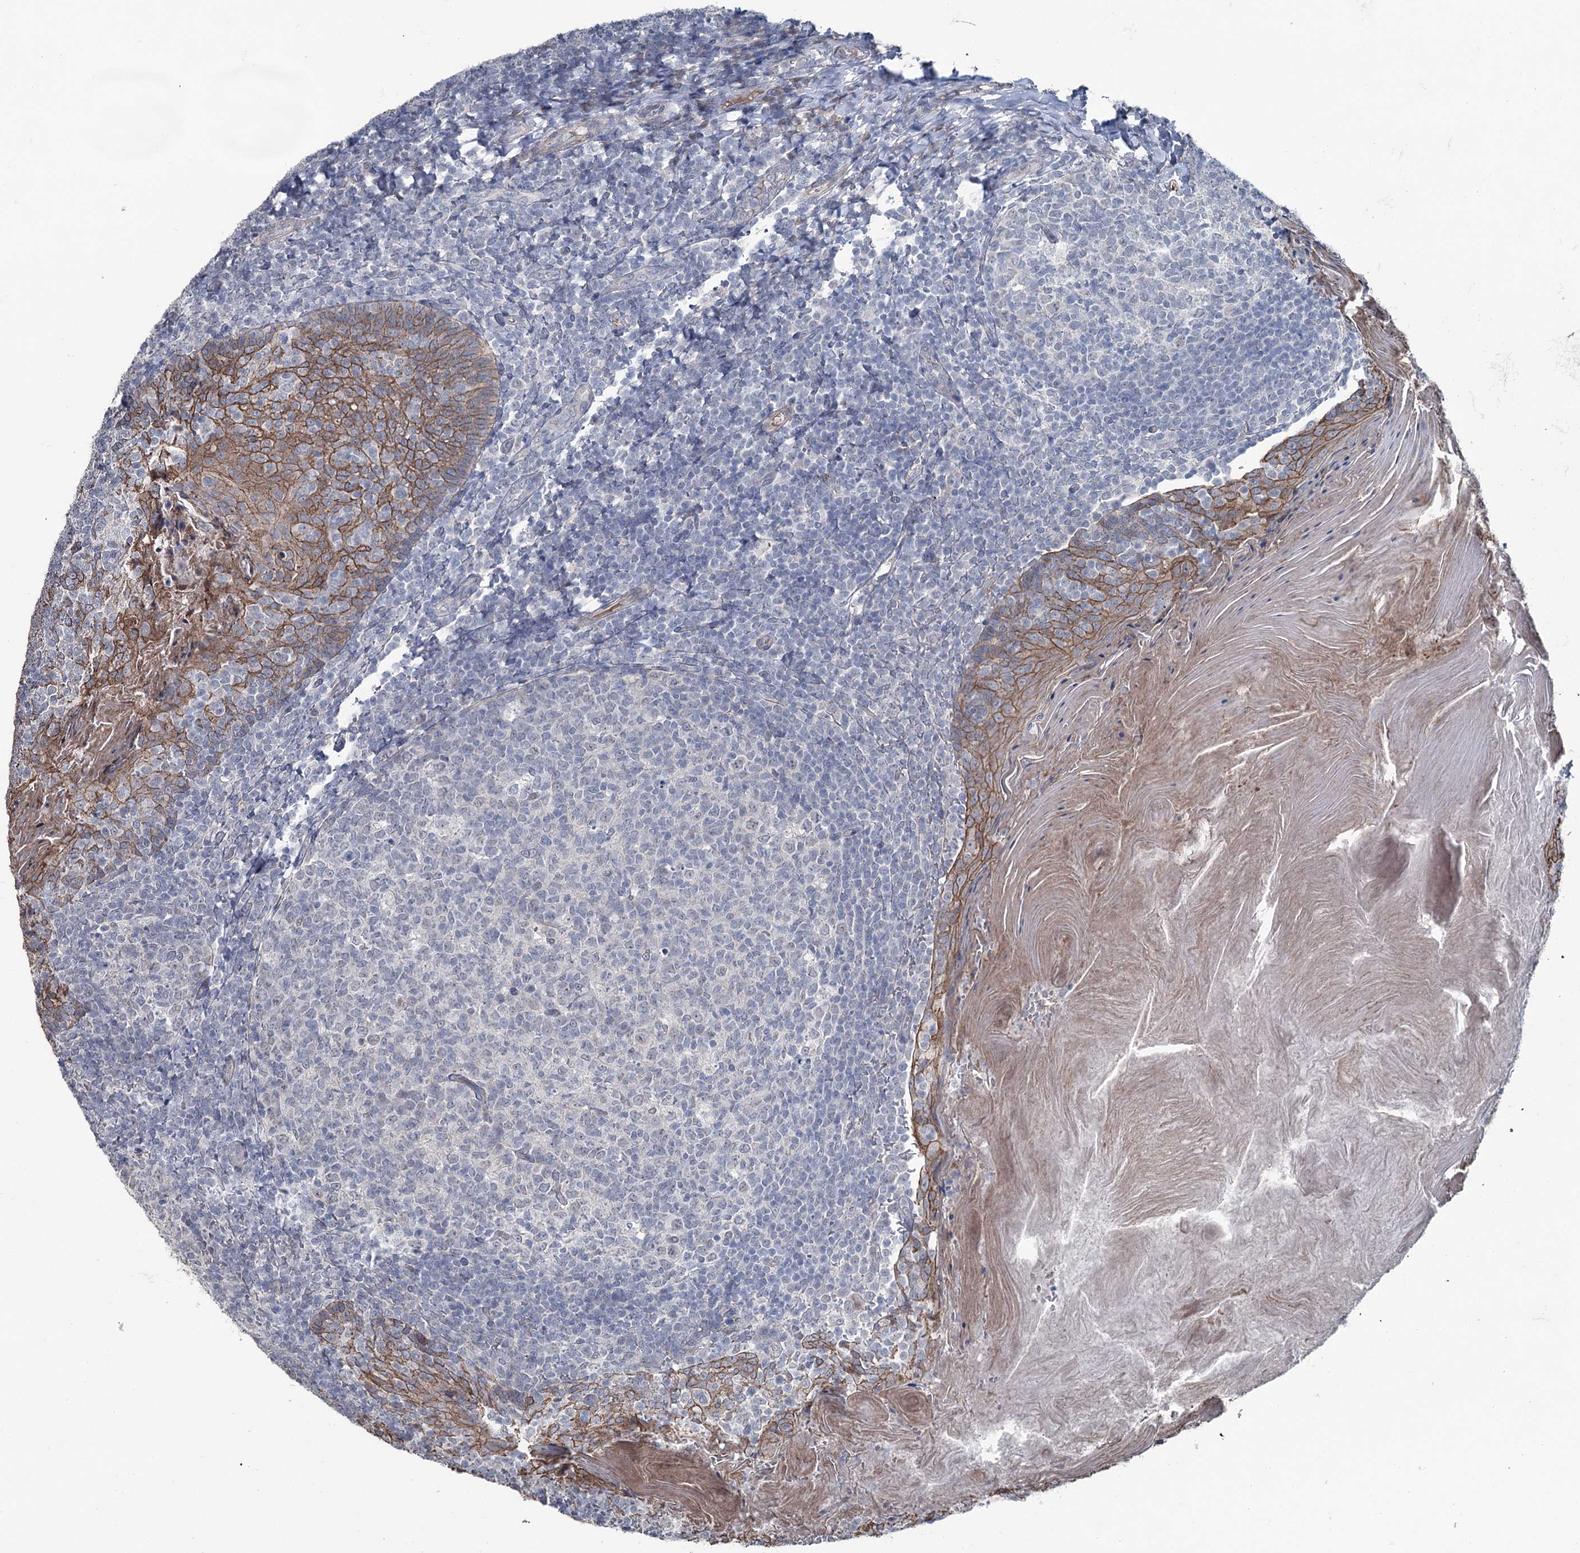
{"staining": {"intensity": "negative", "quantity": "none", "location": "none"}, "tissue": "tonsil", "cell_type": "Germinal center cells", "image_type": "normal", "snomed": [{"axis": "morphology", "description": "Normal tissue, NOS"}, {"axis": "topography", "description": "Tonsil"}], "caption": "DAB (3,3'-diaminobenzidine) immunohistochemical staining of unremarkable tonsil demonstrates no significant positivity in germinal center cells. (DAB (3,3'-diaminobenzidine) immunohistochemistry (IHC) visualized using brightfield microscopy, high magnification).", "gene": "FAM120B", "patient": {"sex": "female", "age": 19}}